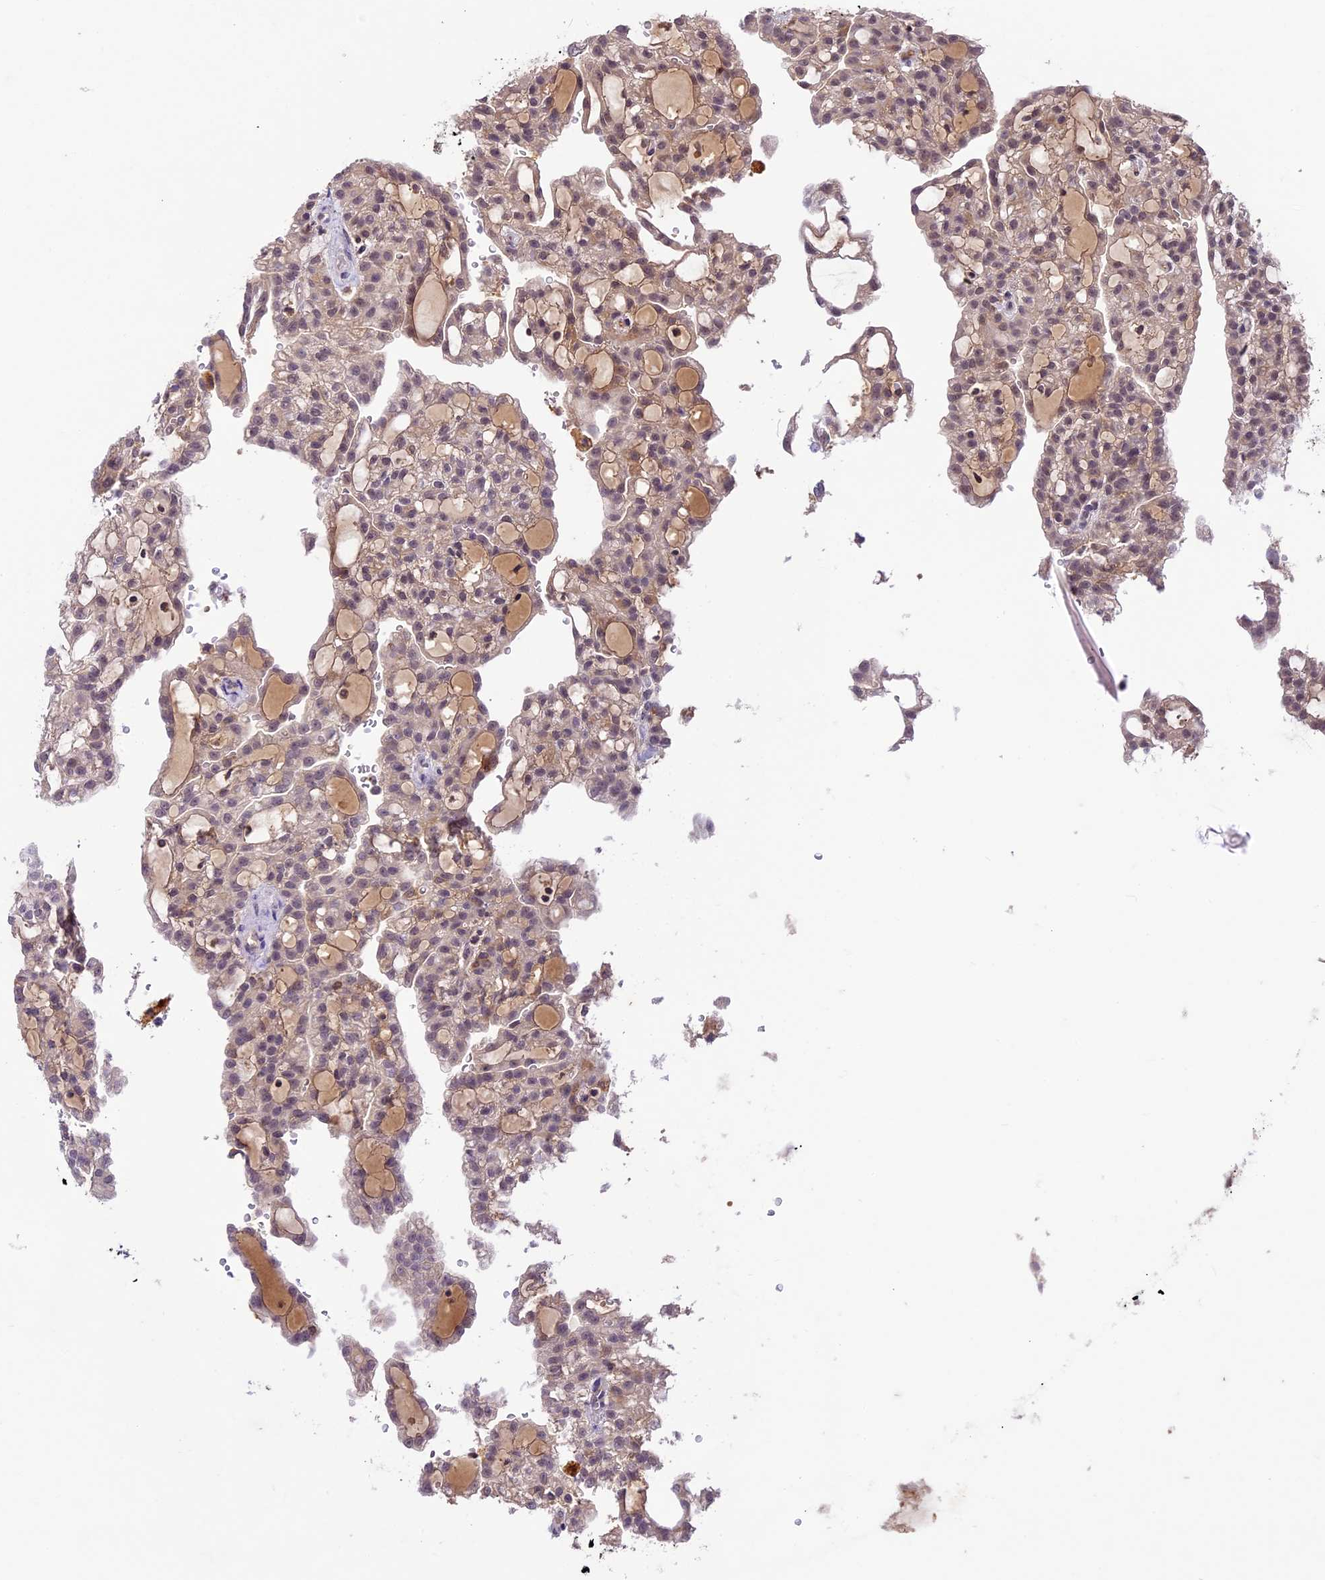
{"staining": {"intensity": "weak", "quantity": "25%-75%", "location": "nuclear"}, "tissue": "renal cancer", "cell_type": "Tumor cells", "image_type": "cancer", "snomed": [{"axis": "morphology", "description": "Adenocarcinoma, NOS"}, {"axis": "topography", "description": "Kidney"}], "caption": "Renal adenocarcinoma tissue displays weak nuclear expression in approximately 25%-75% of tumor cells", "gene": "ATP10A", "patient": {"sex": "male", "age": 63}}